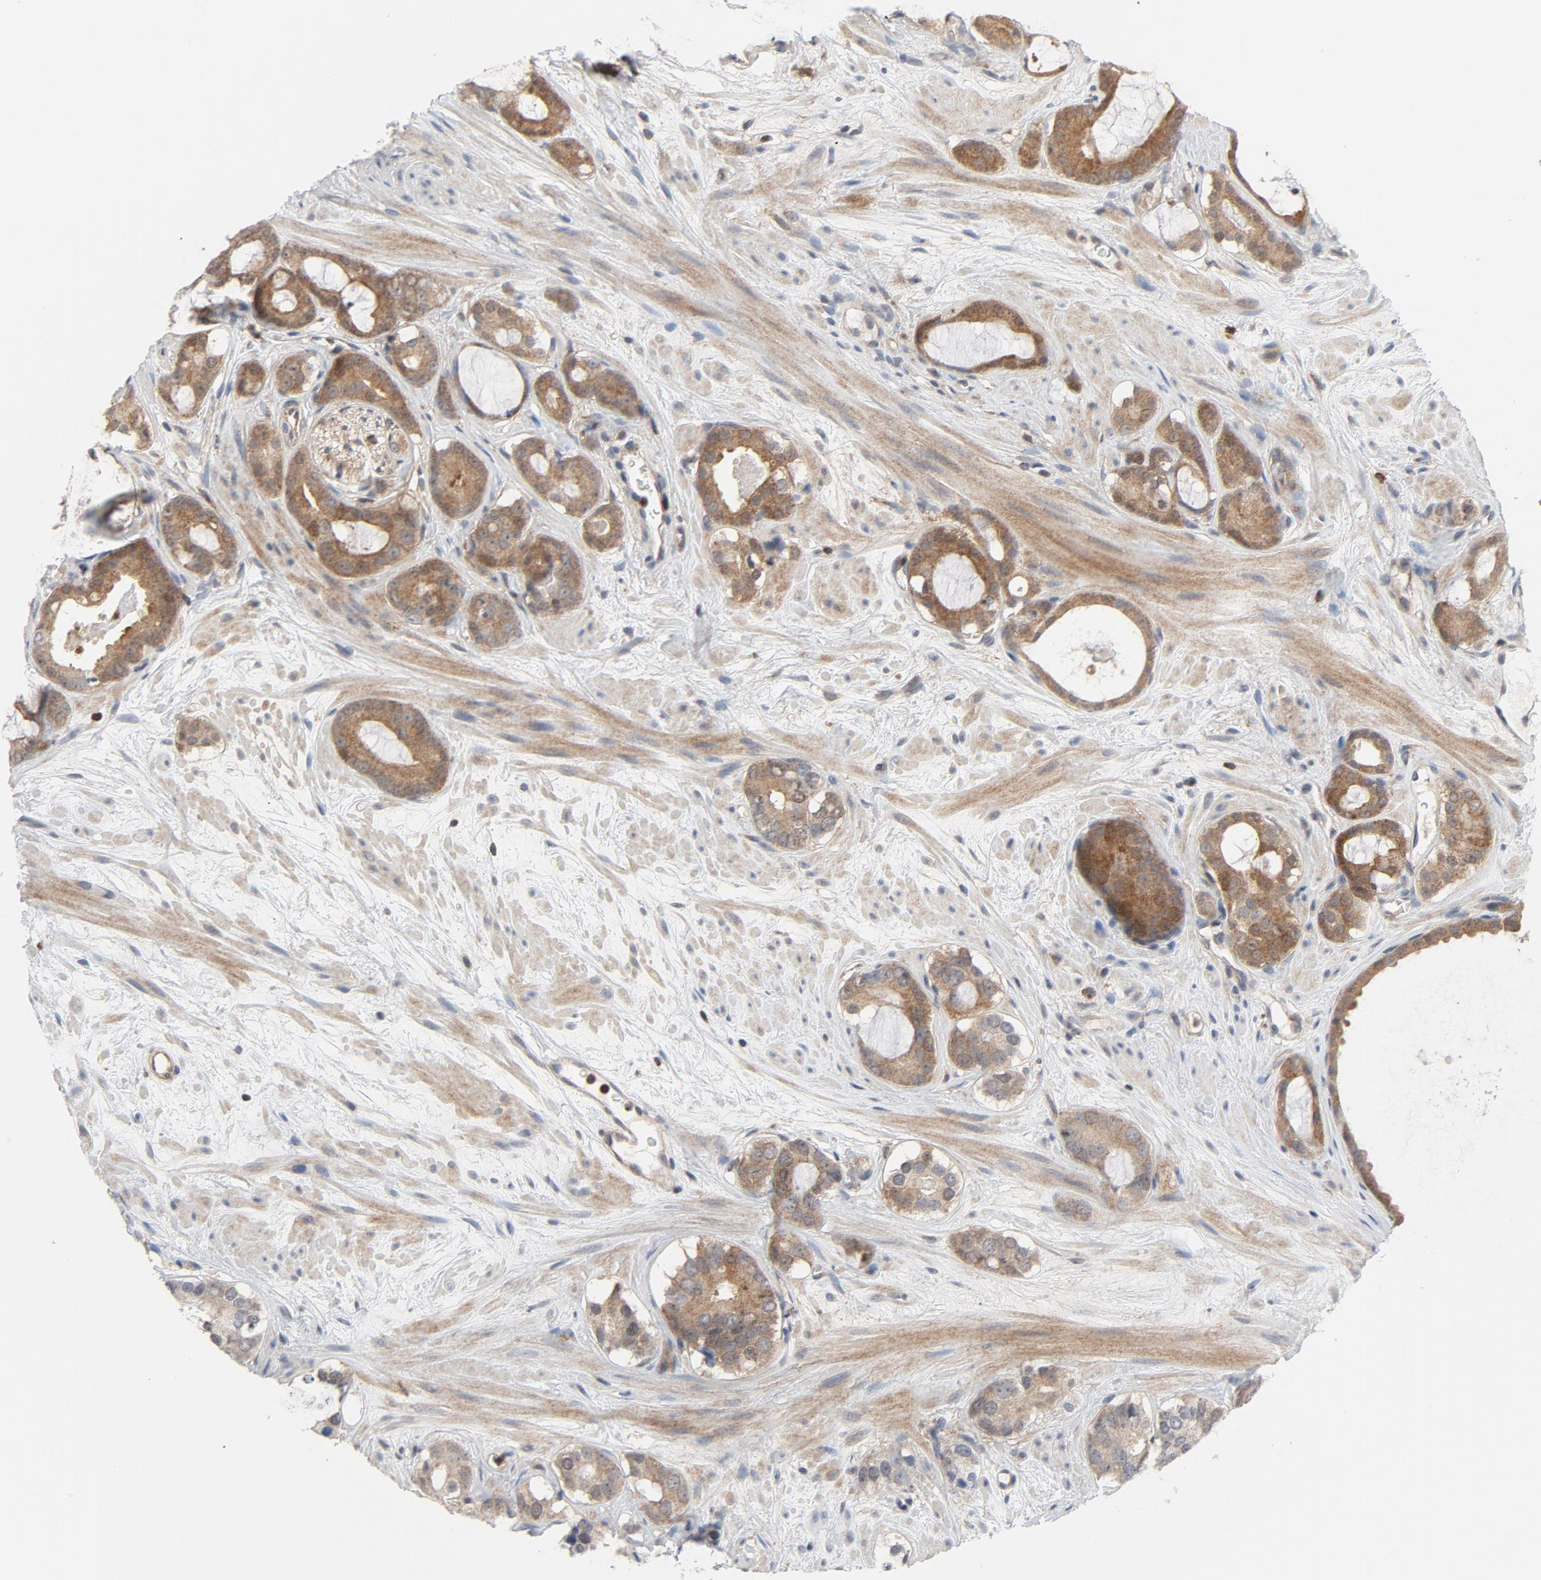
{"staining": {"intensity": "moderate", "quantity": ">75%", "location": "cytoplasmic/membranous"}, "tissue": "prostate cancer", "cell_type": "Tumor cells", "image_type": "cancer", "snomed": [{"axis": "morphology", "description": "Adenocarcinoma, Low grade"}, {"axis": "topography", "description": "Prostate"}], "caption": "Prostate cancer stained with IHC displays moderate cytoplasmic/membranous positivity in about >75% of tumor cells.", "gene": "TRADD", "patient": {"sex": "male", "age": 57}}